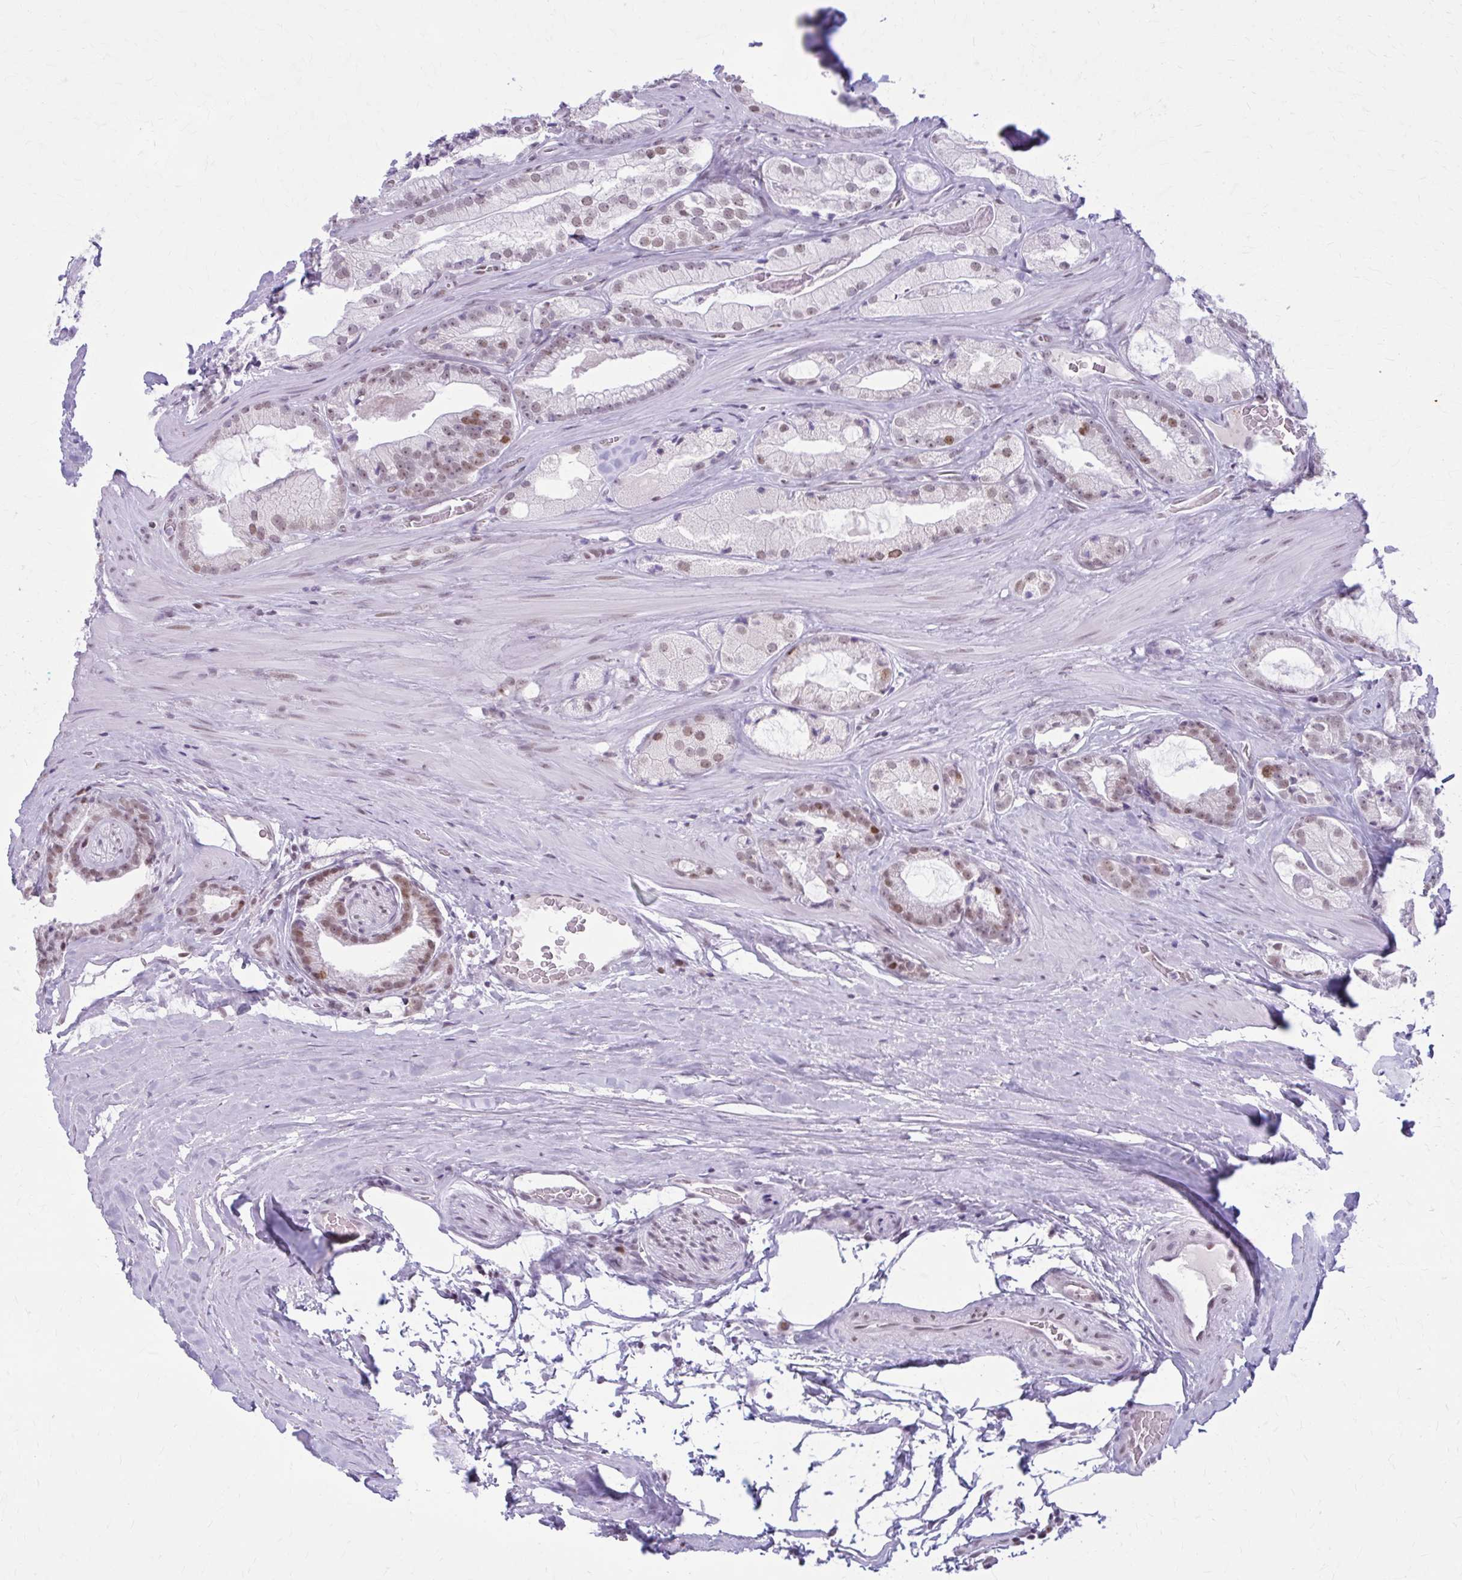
{"staining": {"intensity": "moderate", "quantity": "25%-75%", "location": "nuclear"}, "tissue": "prostate cancer", "cell_type": "Tumor cells", "image_type": "cancer", "snomed": [{"axis": "morphology", "description": "Adenocarcinoma, High grade"}, {"axis": "topography", "description": "Prostate"}], "caption": "IHC (DAB (3,3'-diaminobenzidine)) staining of human prostate cancer reveals moderate nuclear protein staining in approximately 25%-75% of tumor cells. The staining was performed using DAB (3,3'-diaminobenzidine), with brown indicating positive protein expression. Nuclei are stained blue with hematoxylin.", "gene": "PABIR1", "patient": {"sex": "male", "age": 68}}